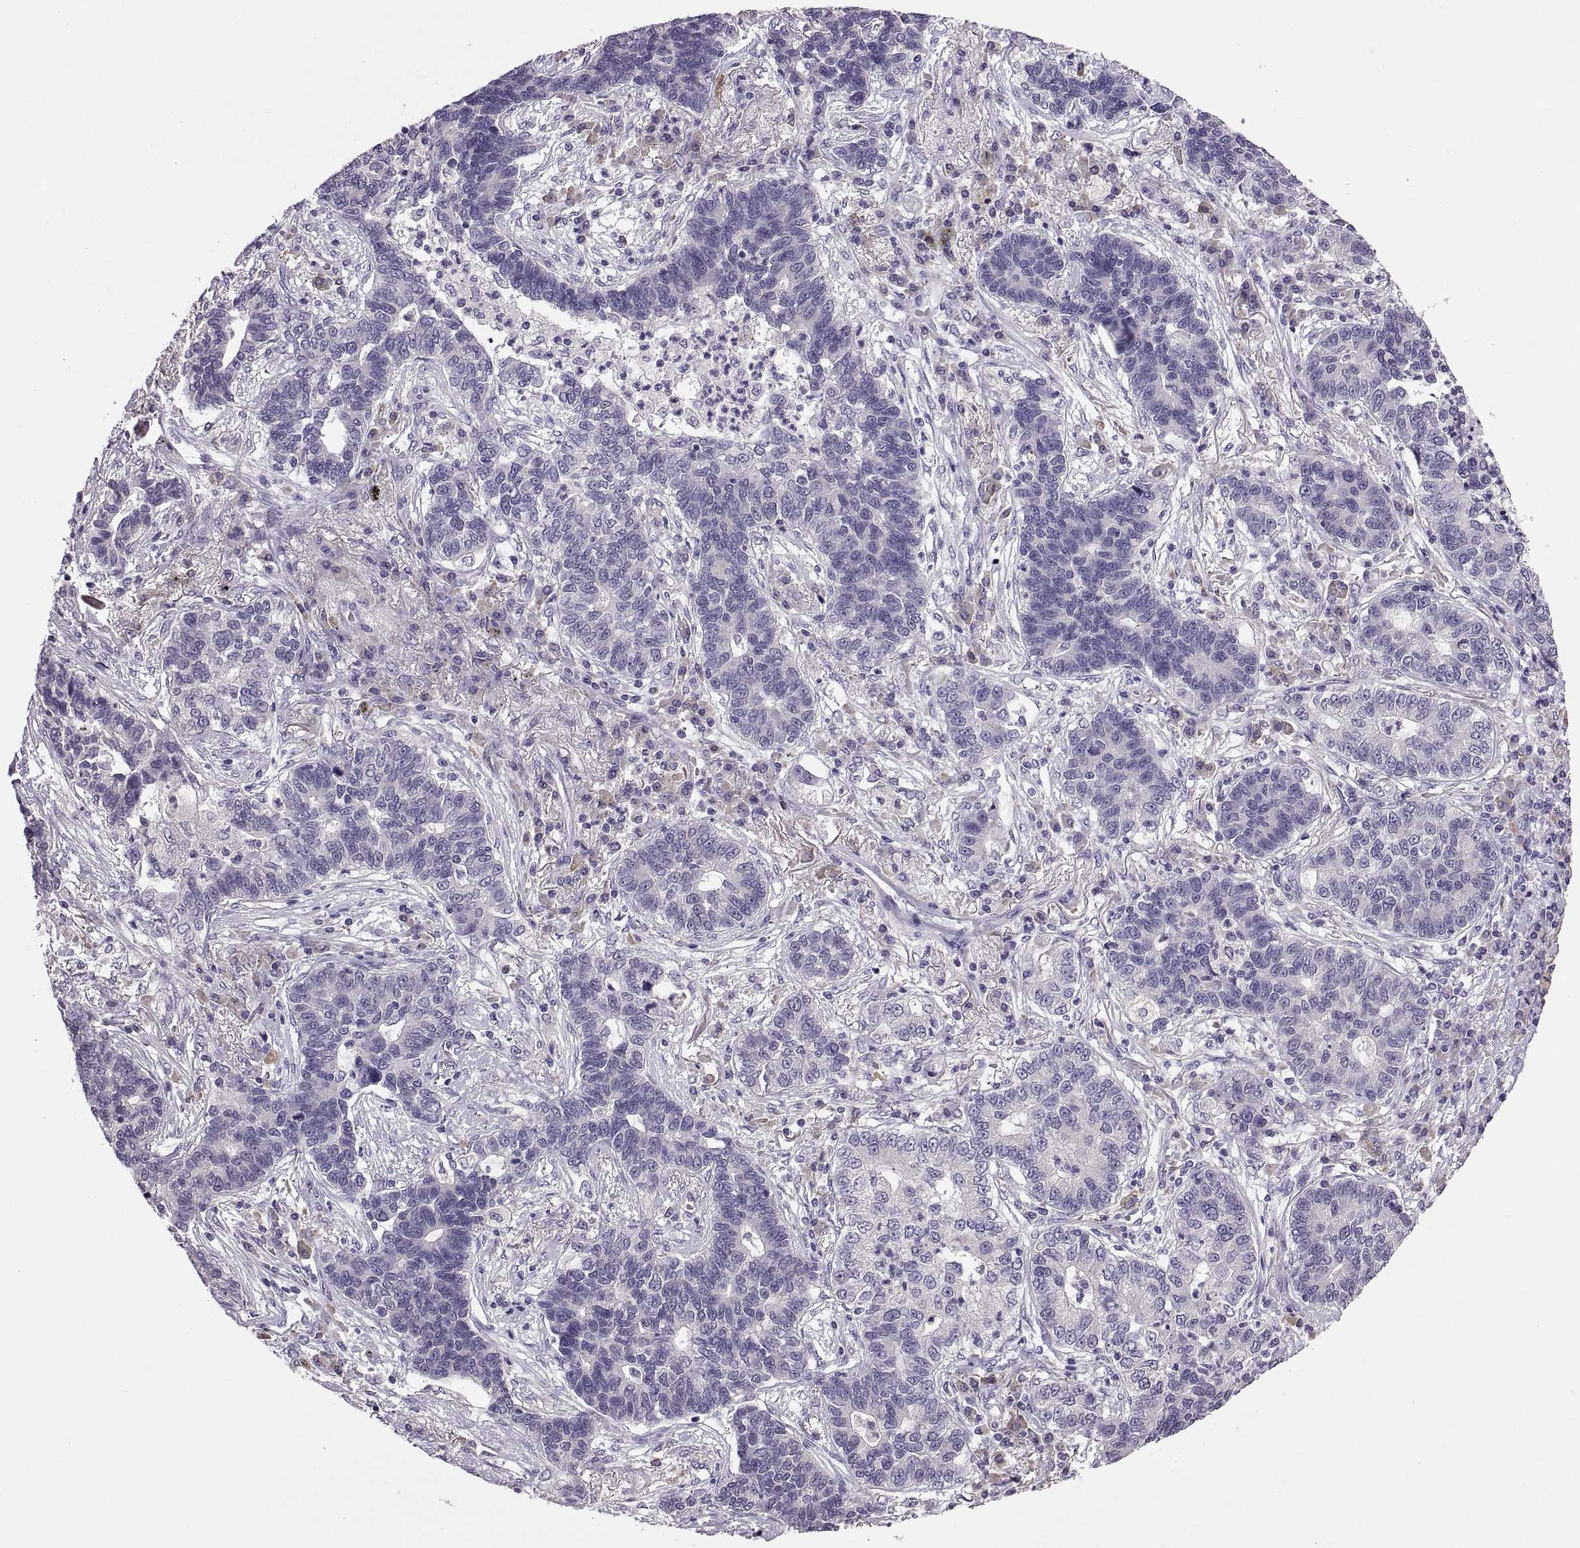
{"staining": {"intensity": "negative", "quantity": "none", "location": "none"}, "tissue": "lung cancer", "cell_type": "Tumor cells", "image_type": "cancer", "snomed": [{"axis": "morphology", "description": "Adenocarcinoma, NOS"}, {"axis": "topography", "description": "Lung"}], "caption": "Image shows no protein expression in tumor cells of lung cancer (adenocarcinoma) tissue.", "gene": "MAGEB18", "patient": {"sex": "female", "age": 57}}